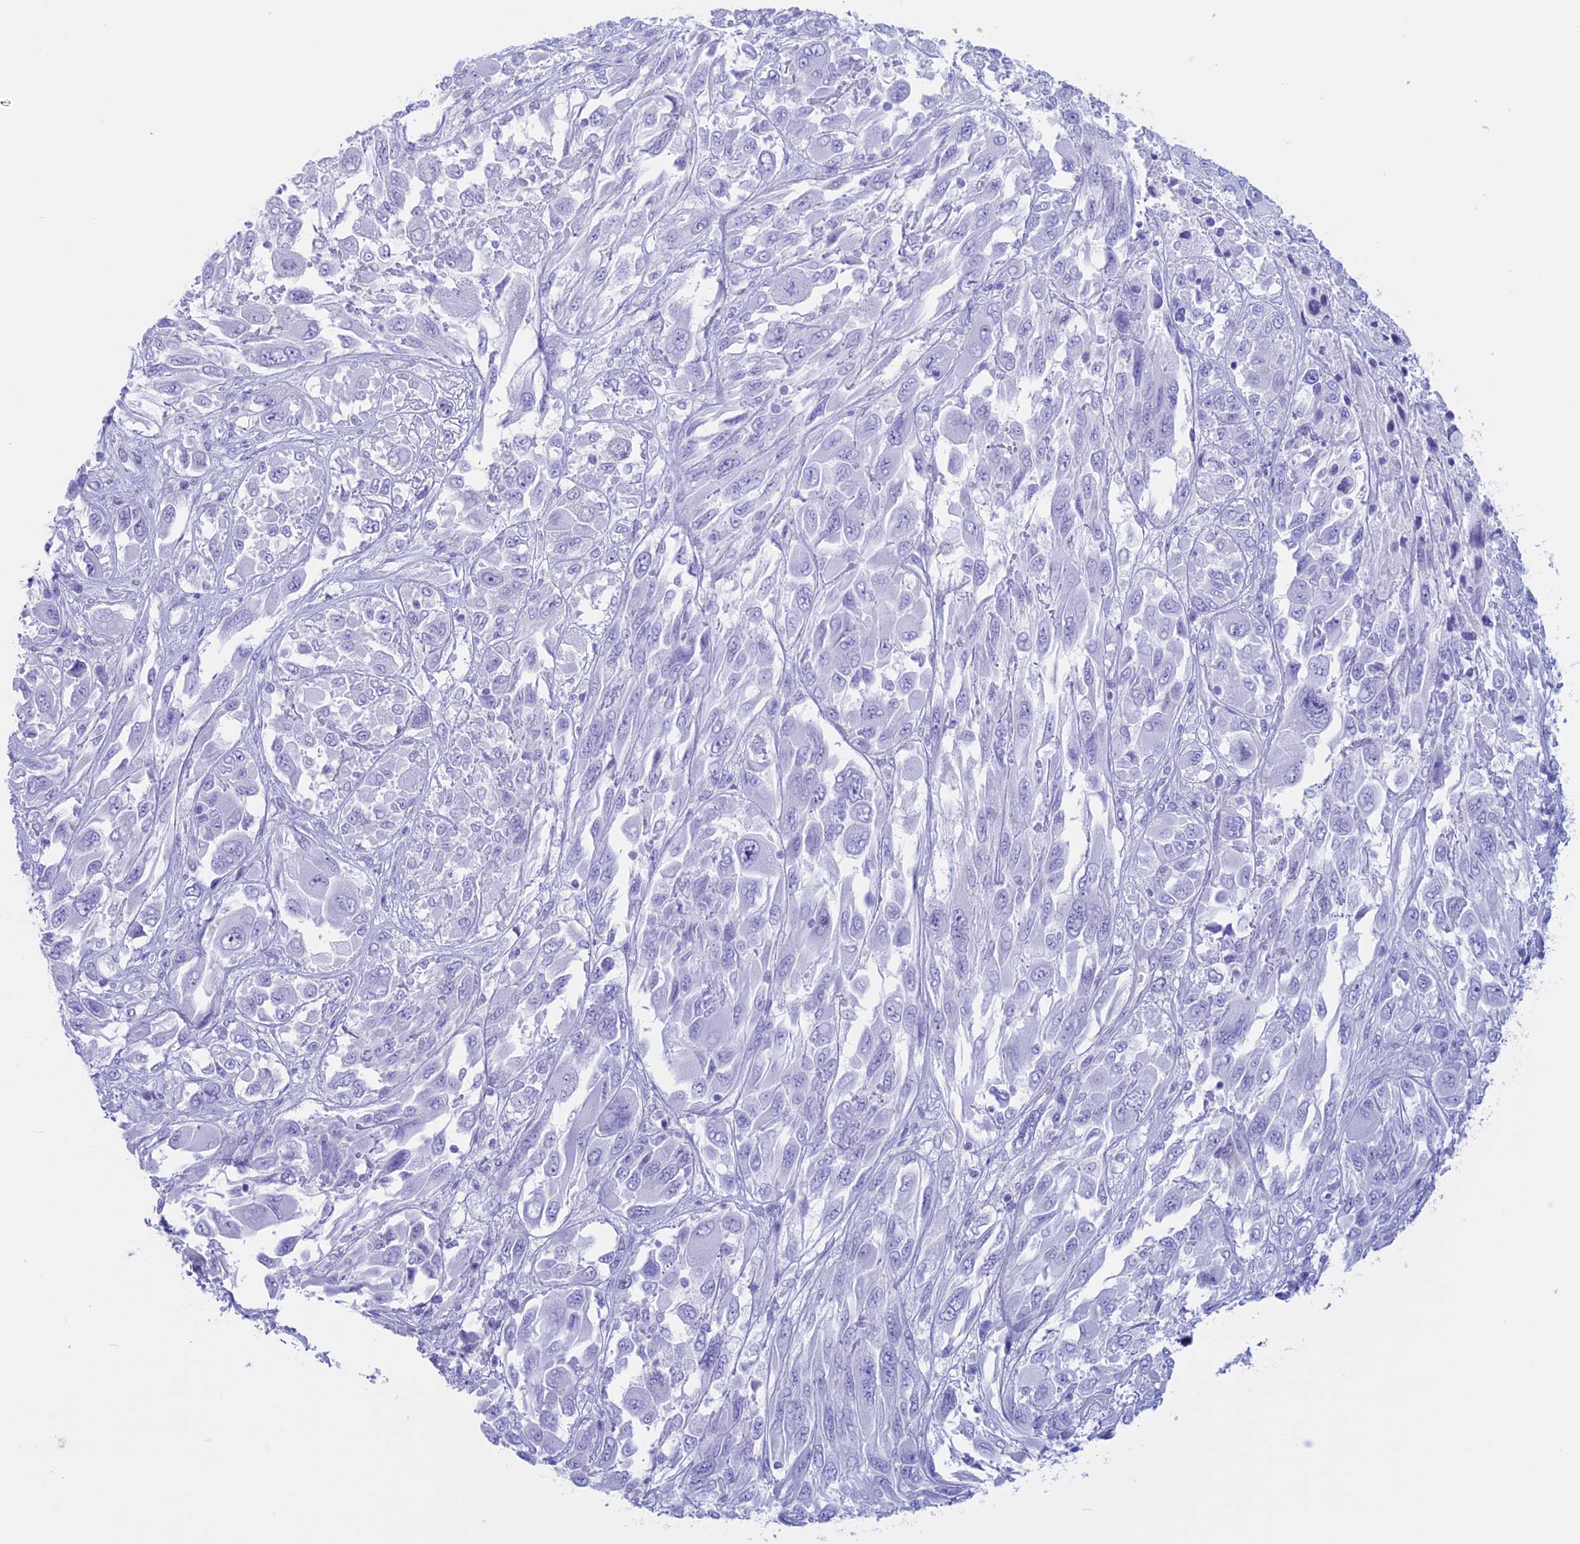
{"staining": {"intensity": "negative", "quantity": "none", "location": "none"}, "tissue": "melanoma", "cell_type": "Tumor cells", "image_type": "cancer", "snomed": [{"axis": "morphology", "description": "Malignant melanoma, NOS"}, {"axis": "topography", "description": "Skin"}], "caption": "Human malignant melanoma stained for a protein using immunohistochemistry (IHC) demonstrates no expression in tumor cells.", "gene": "RP1", "patient": {"sex": "female", "age": 91}}